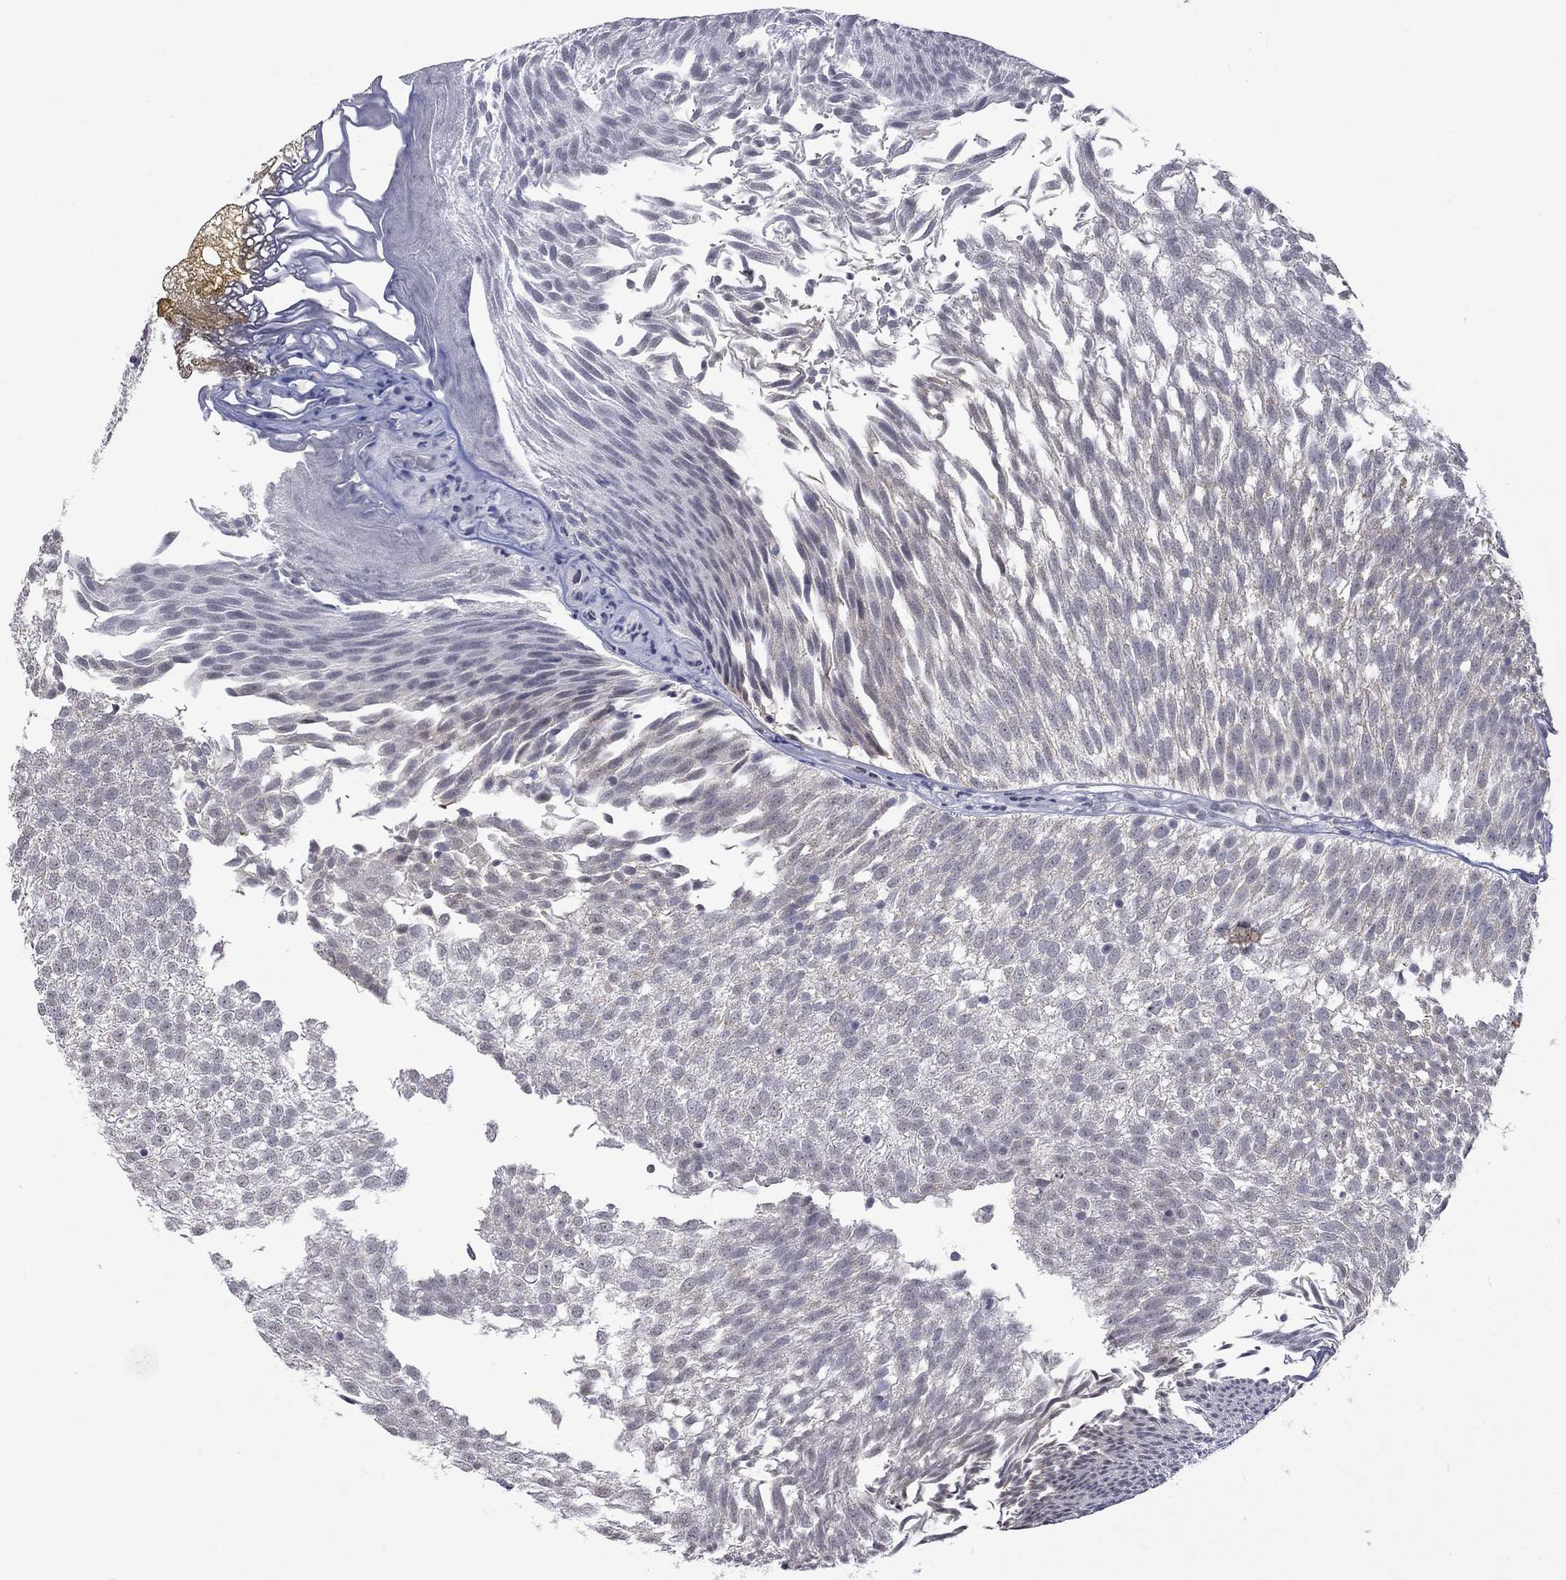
{"staining": {"intensity": "negative", "quantity": "none", "location": "none"}, "tissue": "urothelial cancer", "cell_type": "Tumor cells", "image_type": "cancer", "snomed": [{"axis": "morphology", "description": "Urothelial carcinoma, Low grade"}, {"axis": "topography", "description": "Urinary bladder"}], "caption": "Immunohistochemistry (IHC) image of neoplastic tissue: human low-grade urothelial carcinoma stained with DAB (3,3'-diaminobenzidine) exhibits no significant protein positivity in tumor cells.", "gene": "TMEM143", "patient": {"sex": "male", "age": 52}}